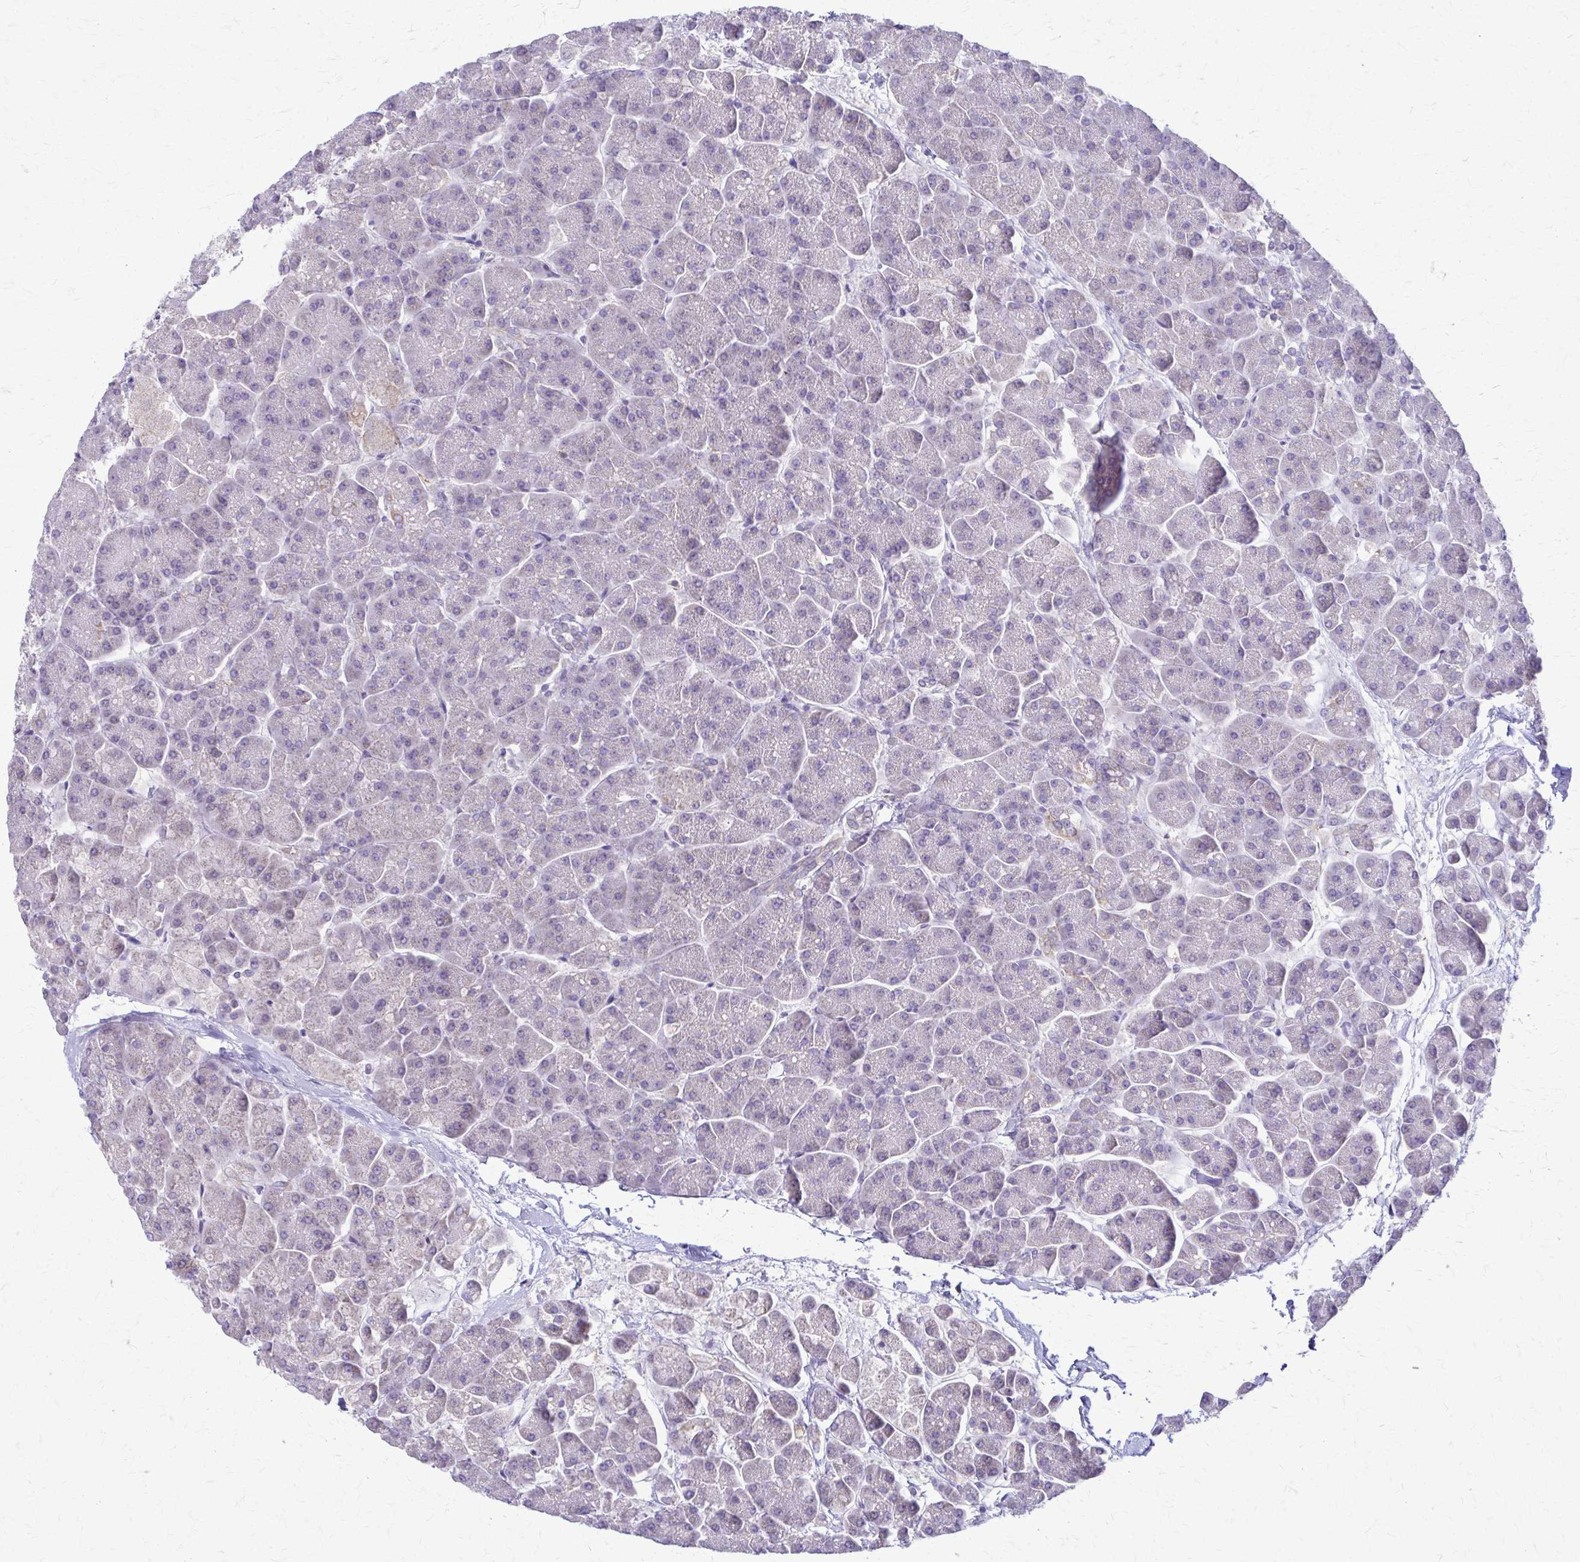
{"staining": {"intensity": "strong", "quantity": "<25%", "location": "cytoplasmic/membranous"}, "tissue": "pancreas", "cell_type": "Exocrine glandular cells", "image_type": "normal", "snomed": [{"axis": "morphology", "description": "Normal tissue, NOS"}, {"axis": "topography", "description": "Pancreas"}, {"axis": "topography", "description": "Peripheral nerve tissue"}], "caption": "IHC staining of benign pancreas, which exhibits medium levels of strong cytoplasmic/membranous positivity in about <25% of exocrine glandular cells indicating strong cytoplasmic/membranous protein positivity. The staining was performed using DAB (3,3'-diaminobenzidine) (brown) for protein detection and nuclei were counterstained in hematoxylin (blue).", "gene": "SAMD13", "patient": {"sex": "male", "age": 54}}